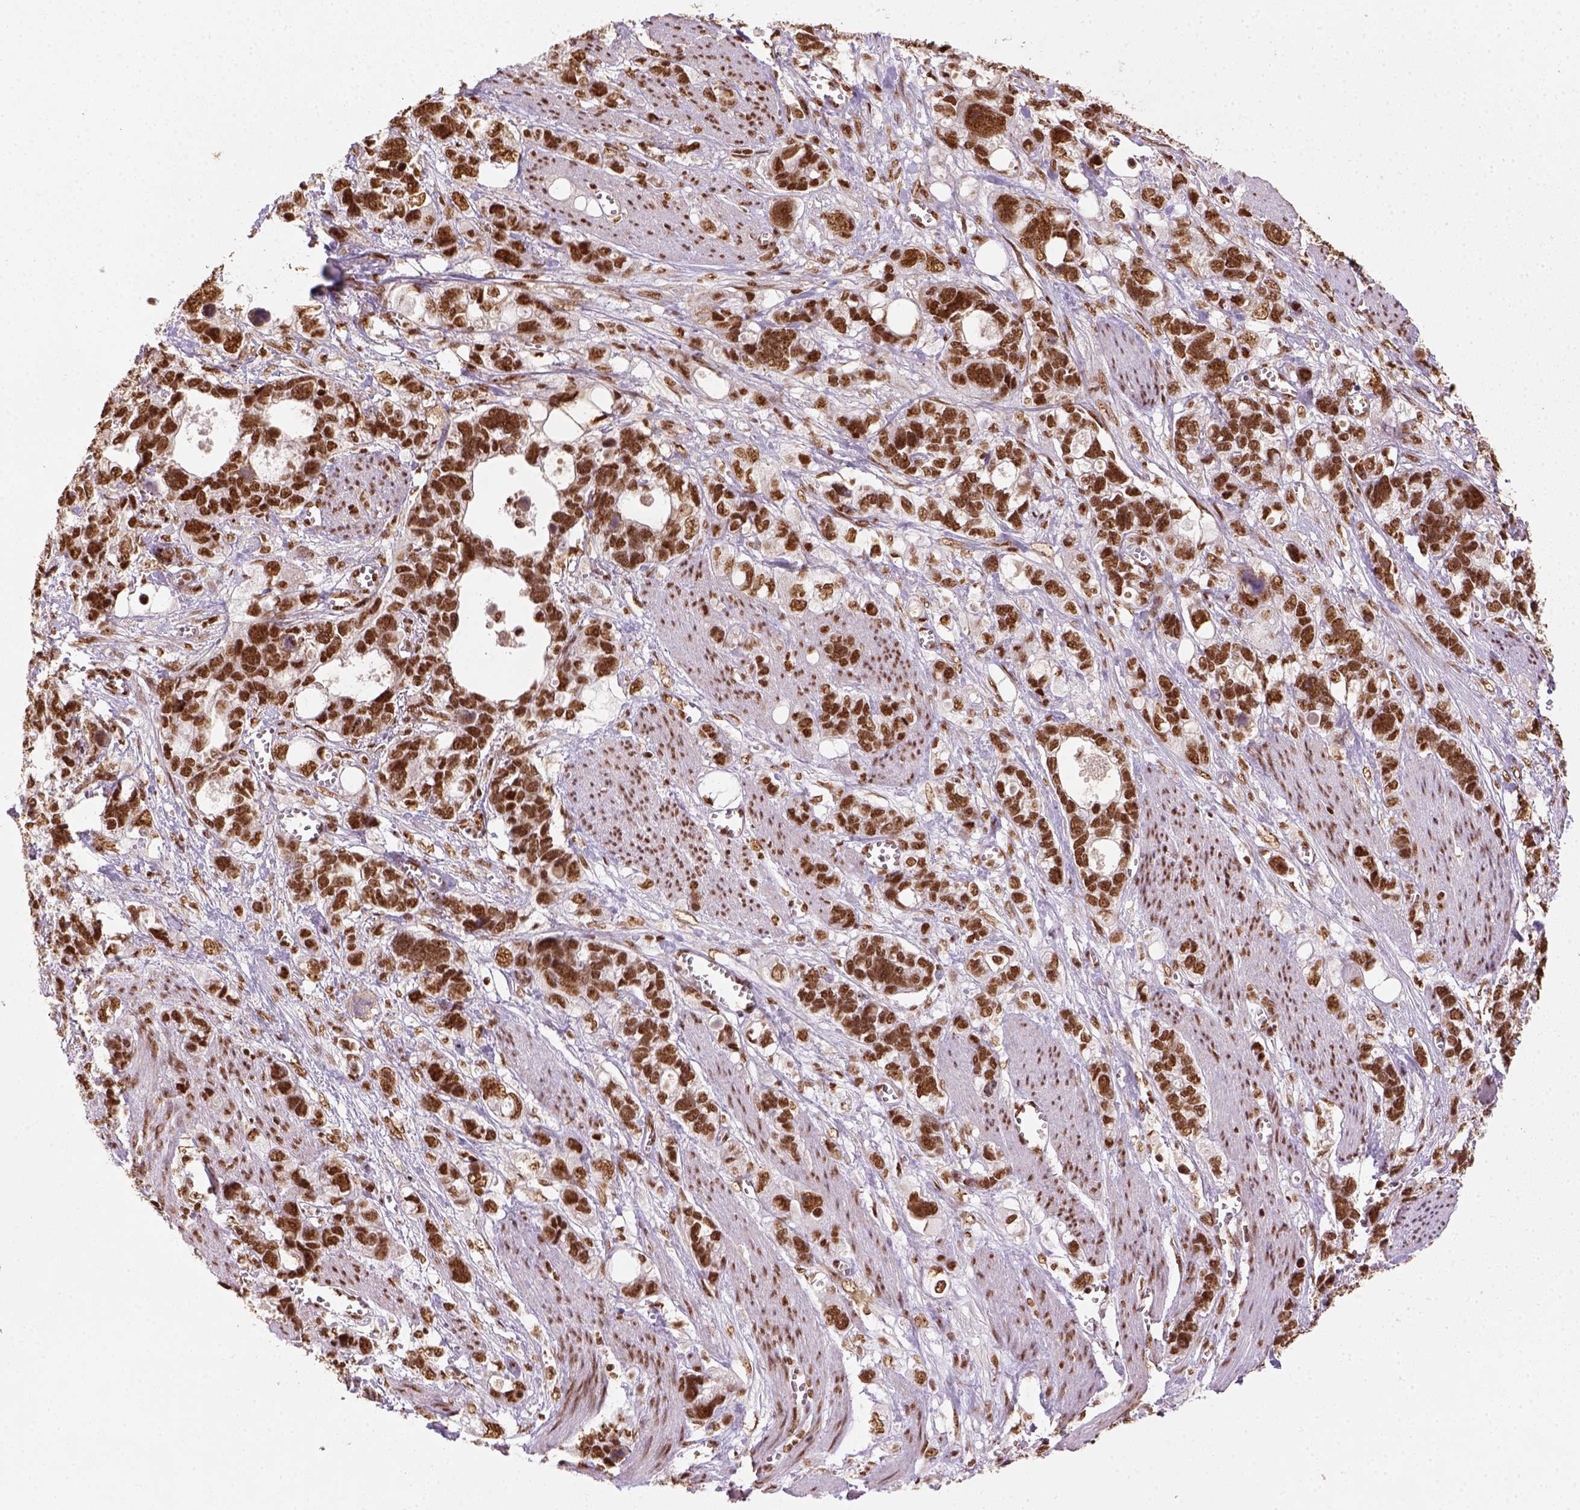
{"staining": {"intensity": "strong", "quantity": ">75%", "location": "nuclear"}, "tissue": "stomach cancer", "cell_type": "Tumor cells", "image_type": "cancer", "snomed": [{"axis": "morphology", "description": "Adenocarcinoma, NOS"}, {"axis": "topography", "description": "Stomach, upper"}], "caption": "A high-resolution micrograph shows IHC staining of adenocarcinoma (stomach), which exhibits strong nuclear staining in about >75% of tumor cells. Using DAB (3,3'-diaminobenzidine) (brown) and hematoxylin (blue) stains, captured at high magnification using brightfield microscopy.", "gene": "CCAR1", "patient": {"sex": "female", "age": 81}}